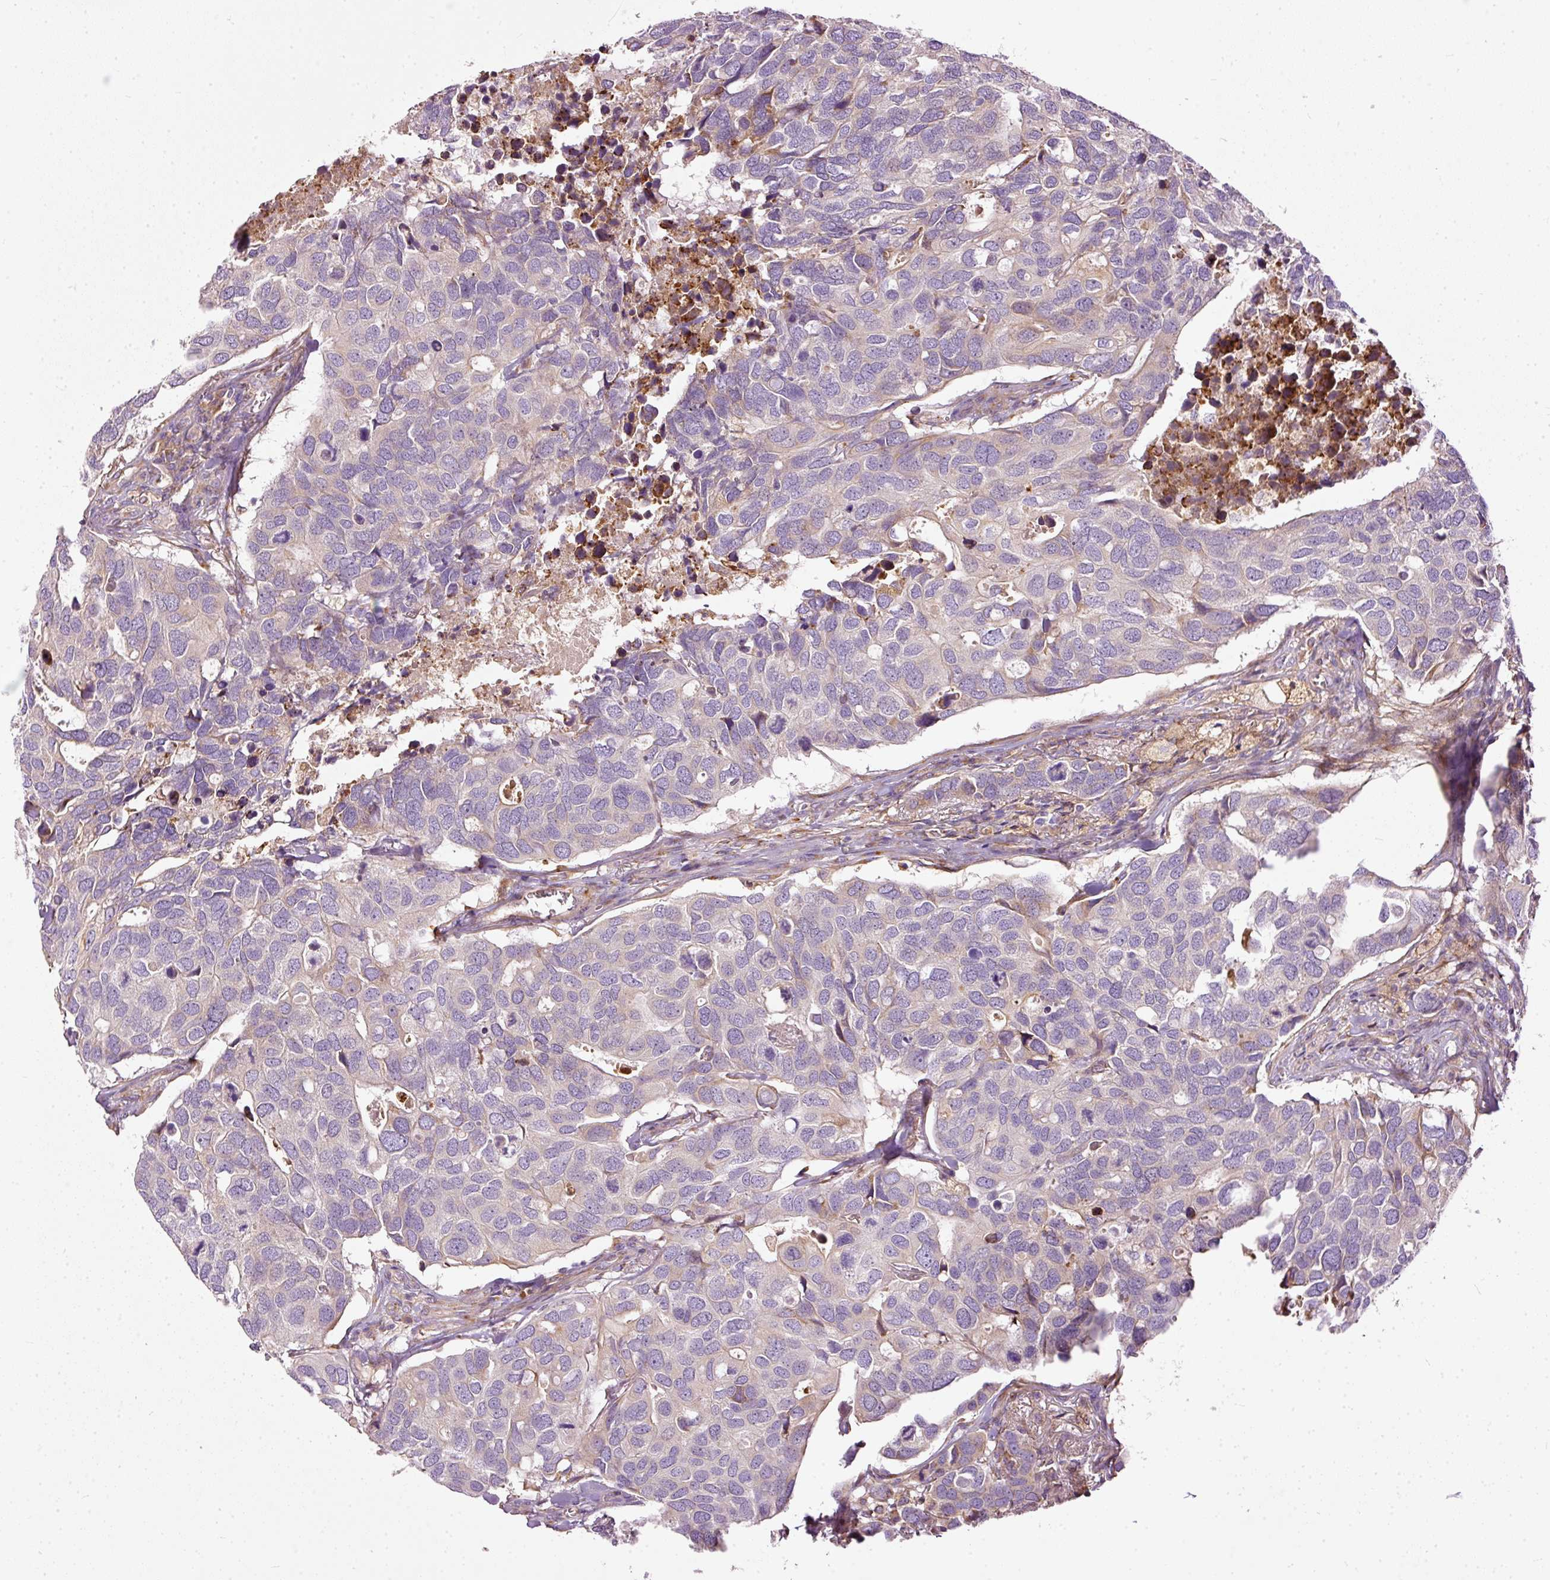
{"staining": {"intensity": "negative", "quantity": "none", "location": "none"}, "tissue": "breast cancer", "cell_type": "Tumor cells", "image_type": "cancer", "snomed": [{"axis": "morphology", "description": "Duct carcinoma"}, {"axis": "topography", "description": "Breast"}], "caption": "An IHC image of breast cancer is shown. There is no staining in tumor cells of breast cancer.", "gene": "PAQR9", "patient": {"sex": "female", "age": 83}}